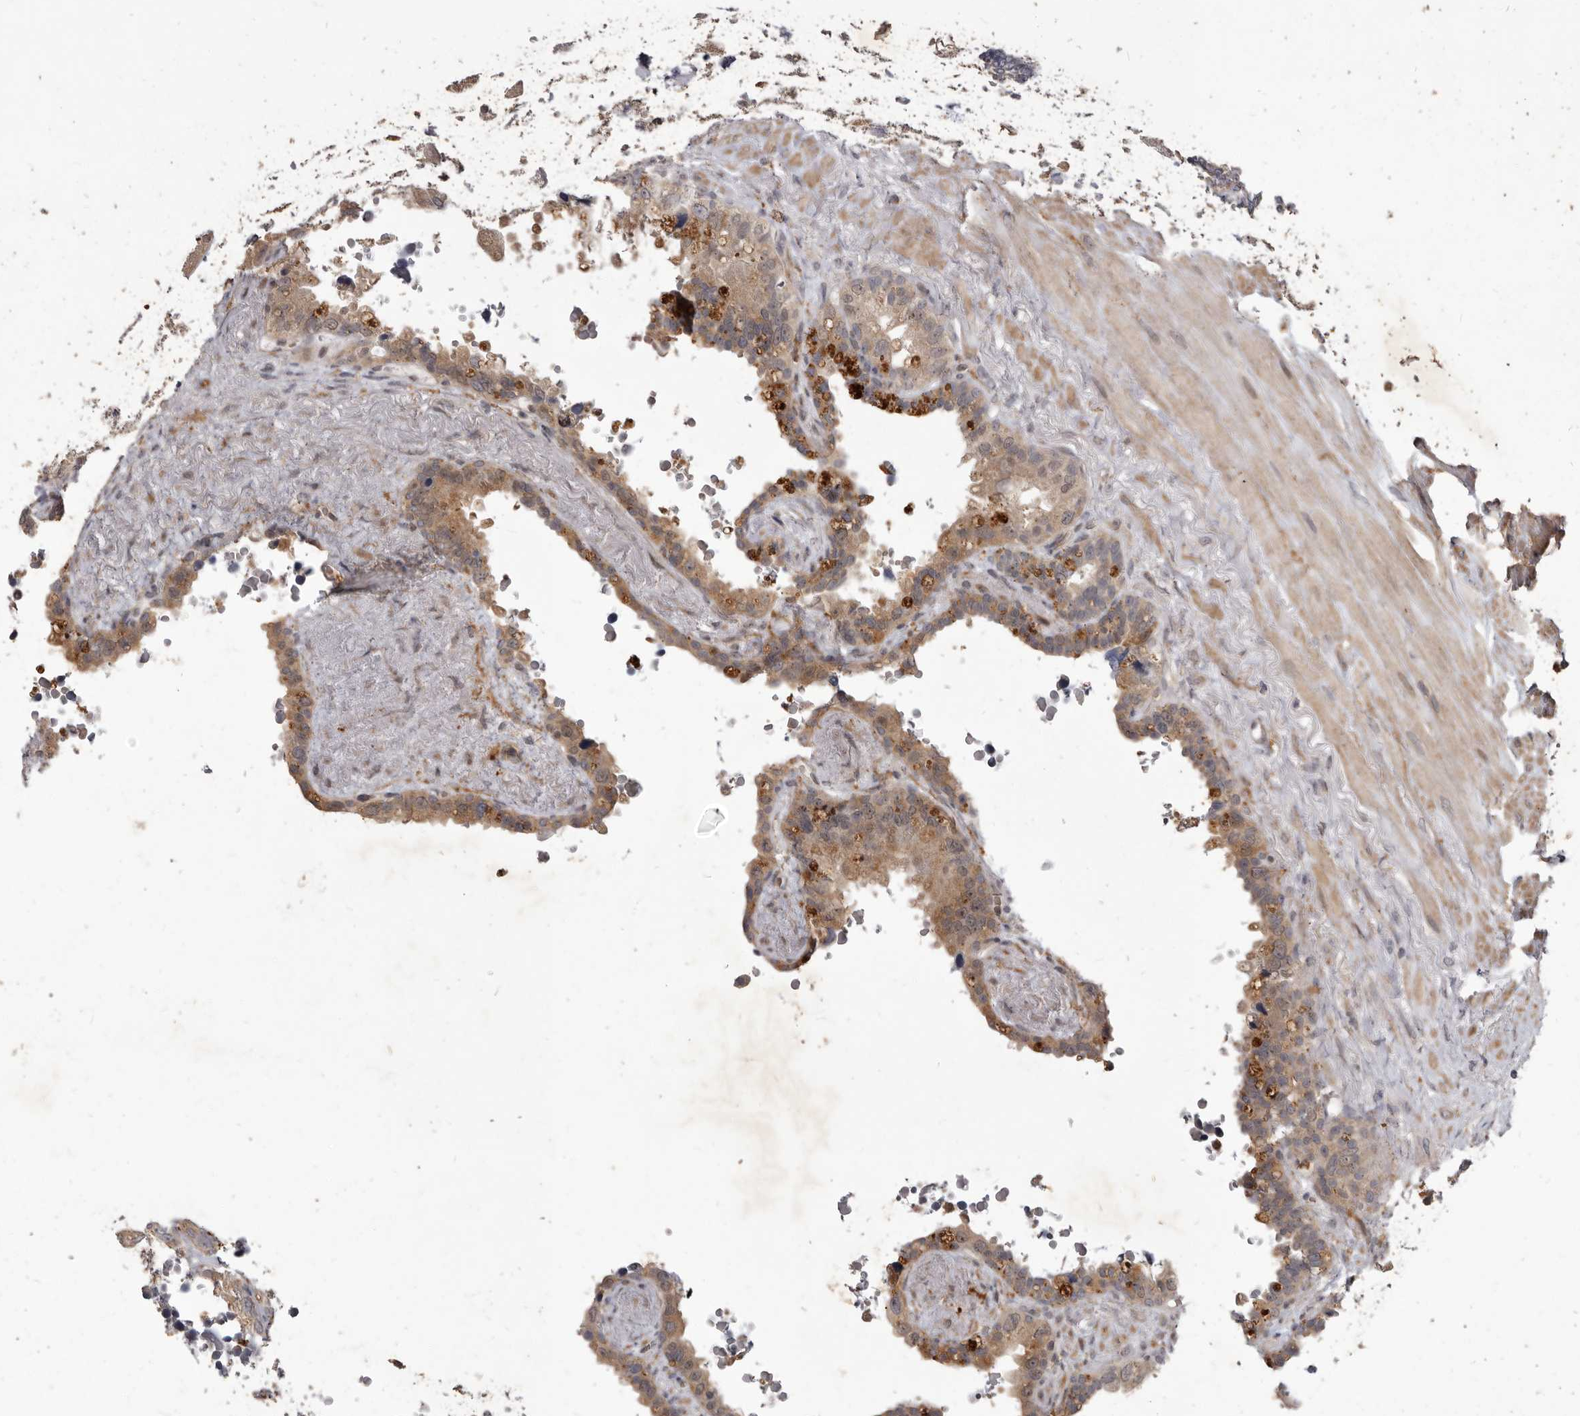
{"staining": {"intensity": "moderate", "quantity": "25%-75%", "location": "cytoplasmic/membranous,nuclear"}, "tissue": "seminal vesicle", "cell_type": "Glandular cells", "image_type": "normal", "snomed": [{"axis": "morphology", "description": "Normal tissue, NOS"}, {"axis": "topography", "description": "Seminal veicle"}], "caption": "A medium amount of moderate cytoplasmic/membranous,nuclear positivity is seen in approximately 25%-75% of glandular cells in unremarkable seminal vesicle.", "gene": "ACLY", "patient": {"sex": "male", "age": 80}}